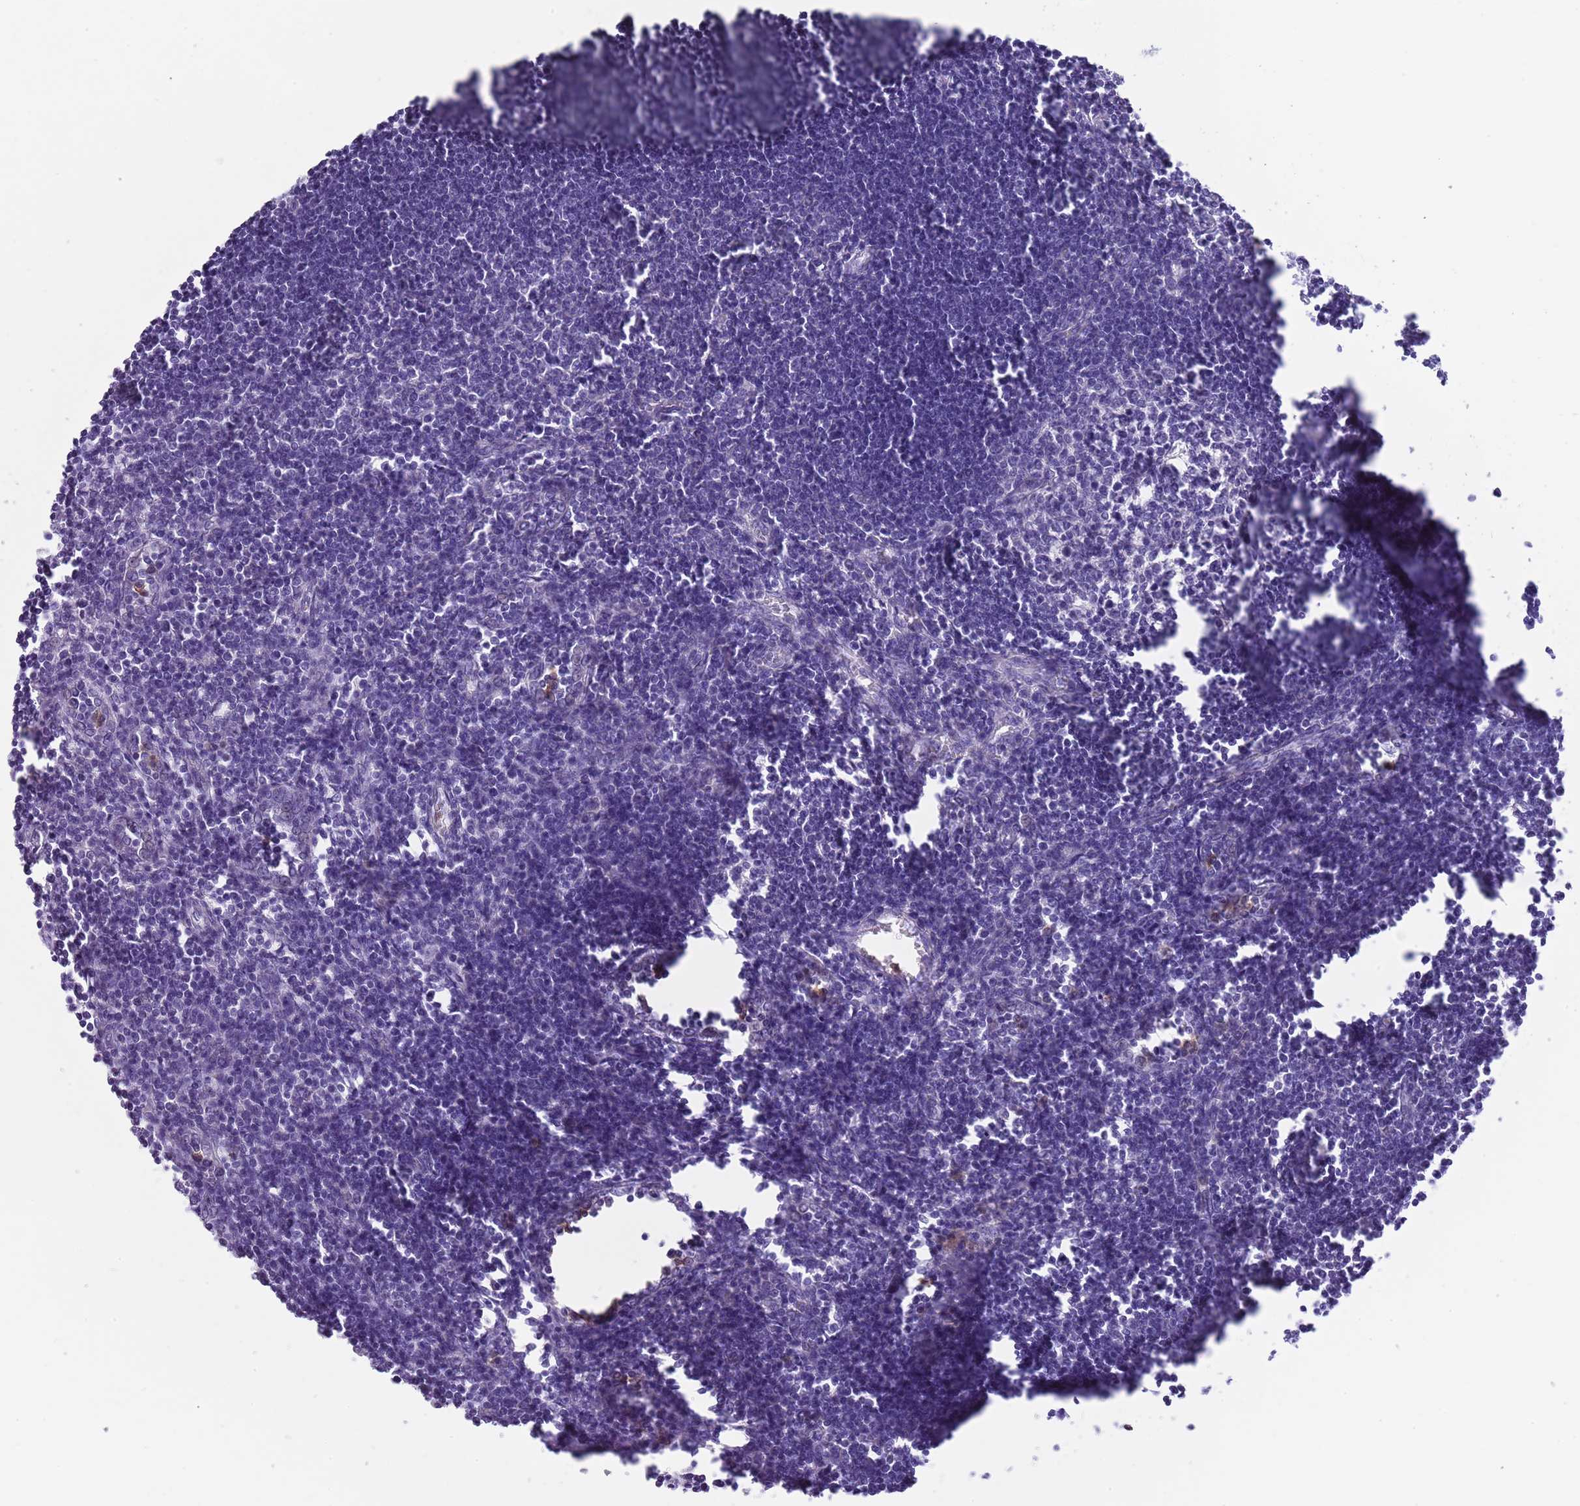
{"staining": {"intensity": "negative", "quantity": "none", "location": "none"}, "tissue": "lymph node", "cell_type": "Non-germinal center cells", "image_type": "normal", "snomed": [{"axis": "morphology", "description": "Normal tissue, NOS"}, {"axis": "morphology", "description": "Malignant melanoma, Metastatic site"}, {"axis": "topography", "description": "Lymph node"}], "caption": "Human lymph node stained for a protein using IHC demonstrates no expression in non-germinal center cells.", "gene": "ZFP2", "patient": {"sex": "male", "age": 41}}